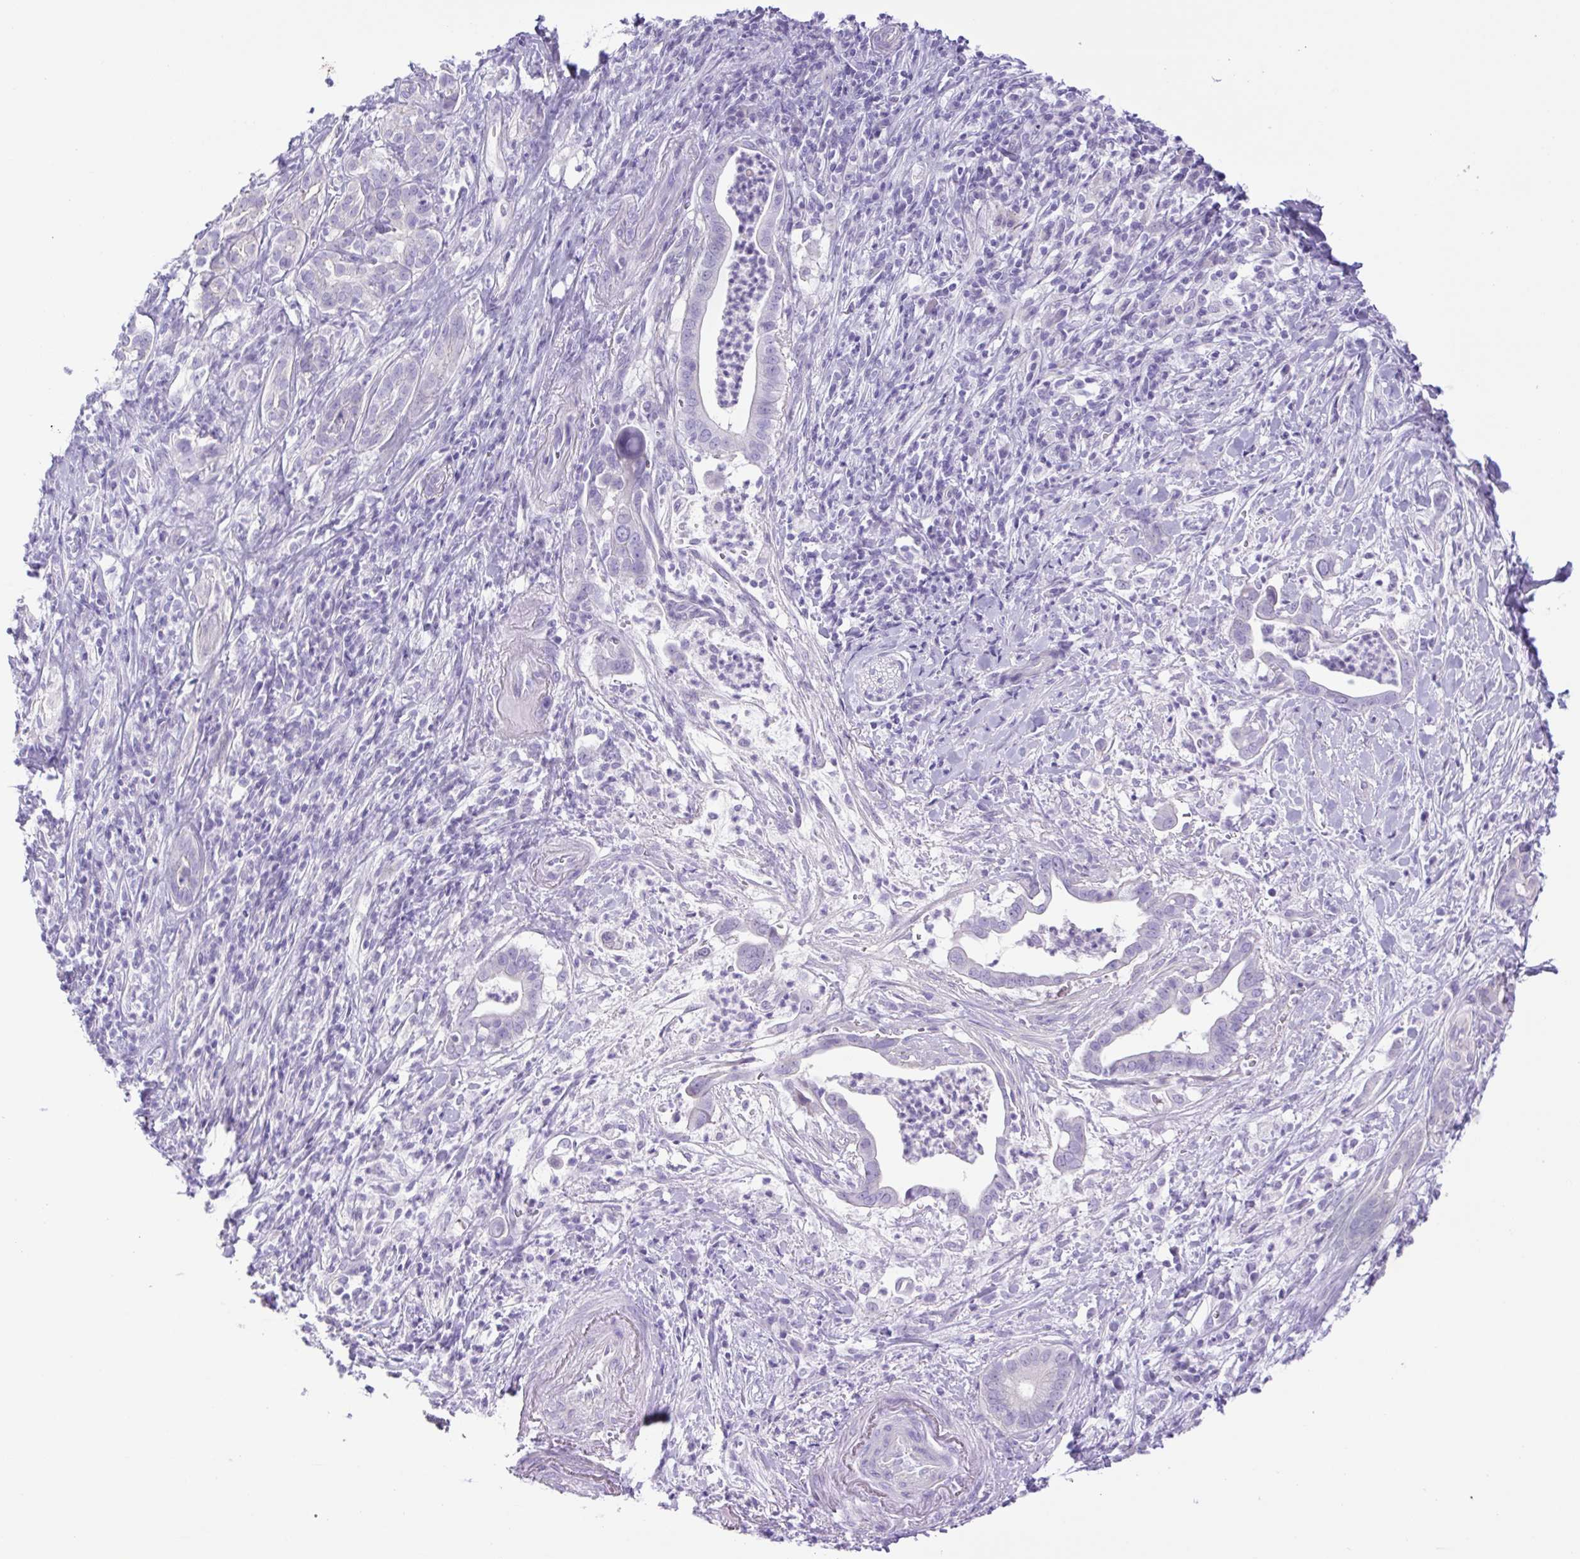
{"staining": {"intensity": "negative", "quantity": "none", "location": "none"}, "tissue": "pancreatic cancer", "cell_type": "Tumor cells", "image_type": "cancer", "snomed": [{"axis": "morphology", "description": "Adenocarcinoma, NOS"}, {"axis": "topography", "description": "Pancreas"}], "caption": "Adenocarcinoma (pancreatic) was stained to show a protein in brown. There is no significant expression in tumor cells. (DAB immunohistochemistry, high magnification).", "gene": "CDSN", "patient": {"sex": "male", "age": 61}}